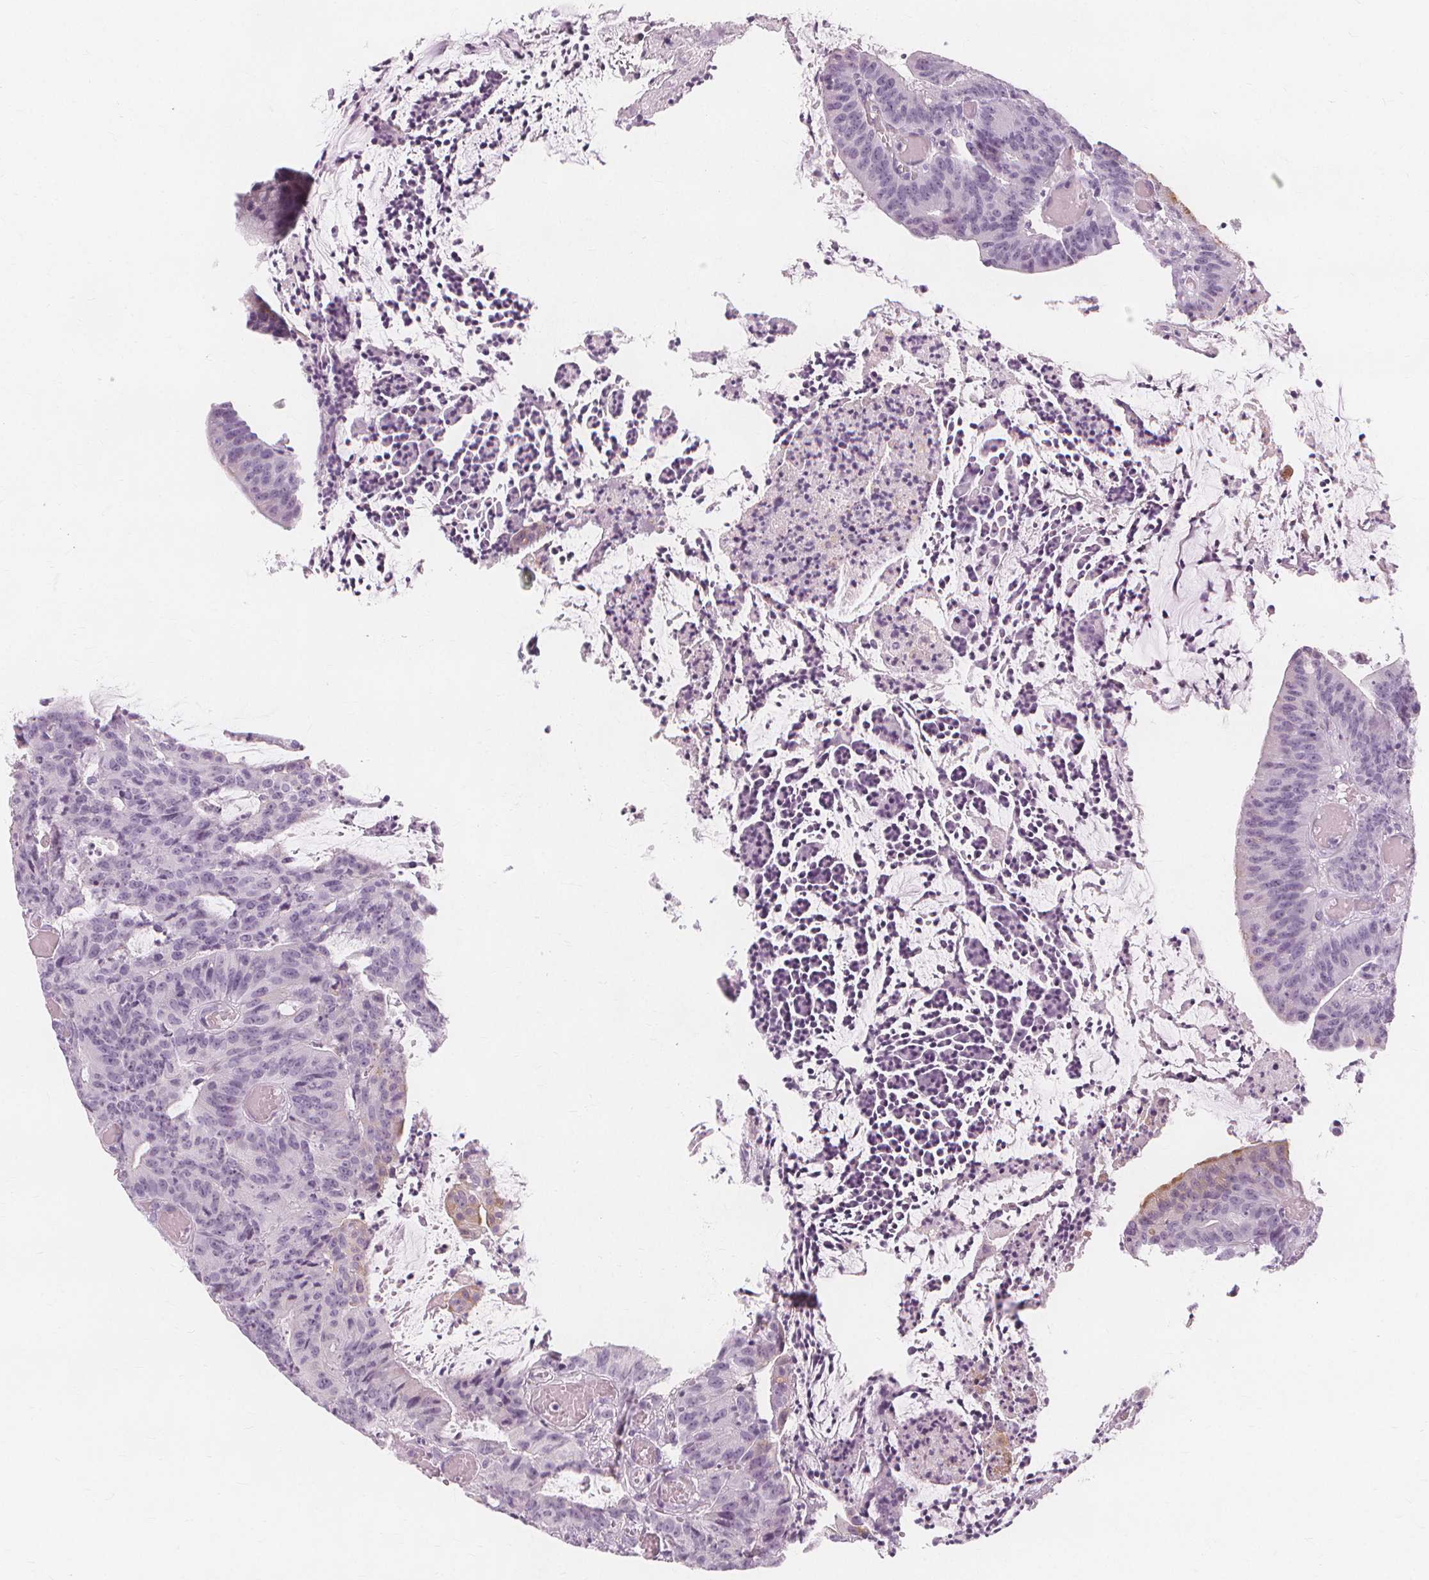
{"staining": {"intensity": "moderate", "quantity": "<25%", "location": "cytoplasmic/membranous"}, "tissue": "colorectal cancer", "cell_type": "Tumor cells", "image_type": "cancer", "snomed": [{"axis": "morphology", "description": "Adenocarcinoma, NOS"}, {"axis": "topography", "description": "Colon"}], "caption": "Human colorectal cancer stained for a protein (brown) displays moderate cytoplasmic/membranous positive expression in about <25% of tumor cells.", "gene": "TFF1", "patient": {"sex": "female", "age": 78}}